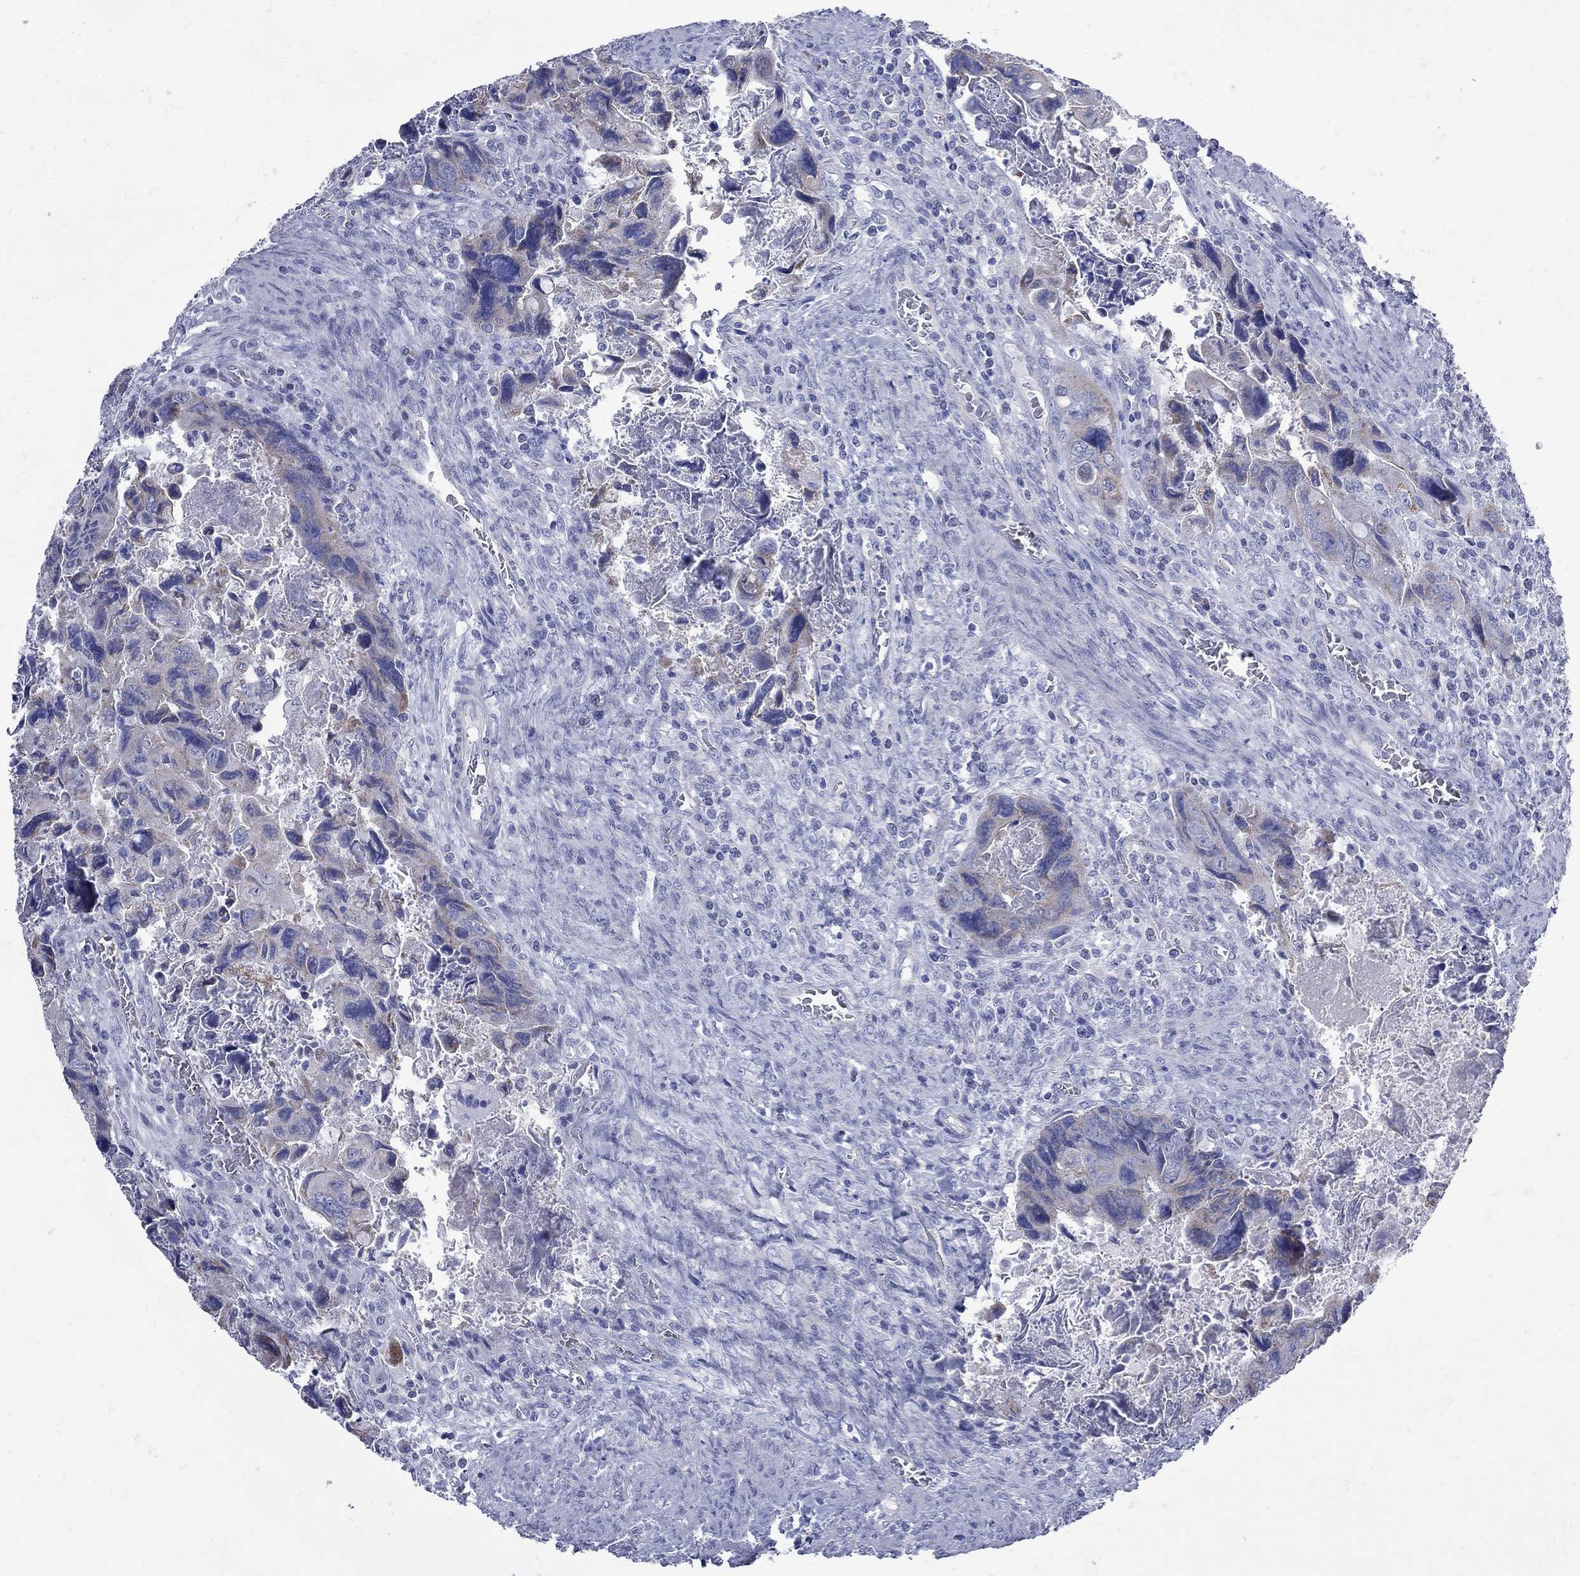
{"staining": {"intensity": "weak", "quantity": "<25%", "location": "cytoplasmic/membranous"}, "tissue": "colorectal cancer", "cell_type": "Tumor cells", "image_type": "cancer", "snomed": [{"axis": "morphology", "description": "Adenocarcinoma, NOS"}, {"axis": "topography", "description": "Rectum"}], "caption": "Immunohistochemistry of colorectal cancer (adenocarcinoma) reveals no positivity in tumor cells. (Immunohistochemistry (ihc), brightfield microscopy, high magnification).", "gene": "PDZD3", "patient": {"sex": "male", "age": 62}}